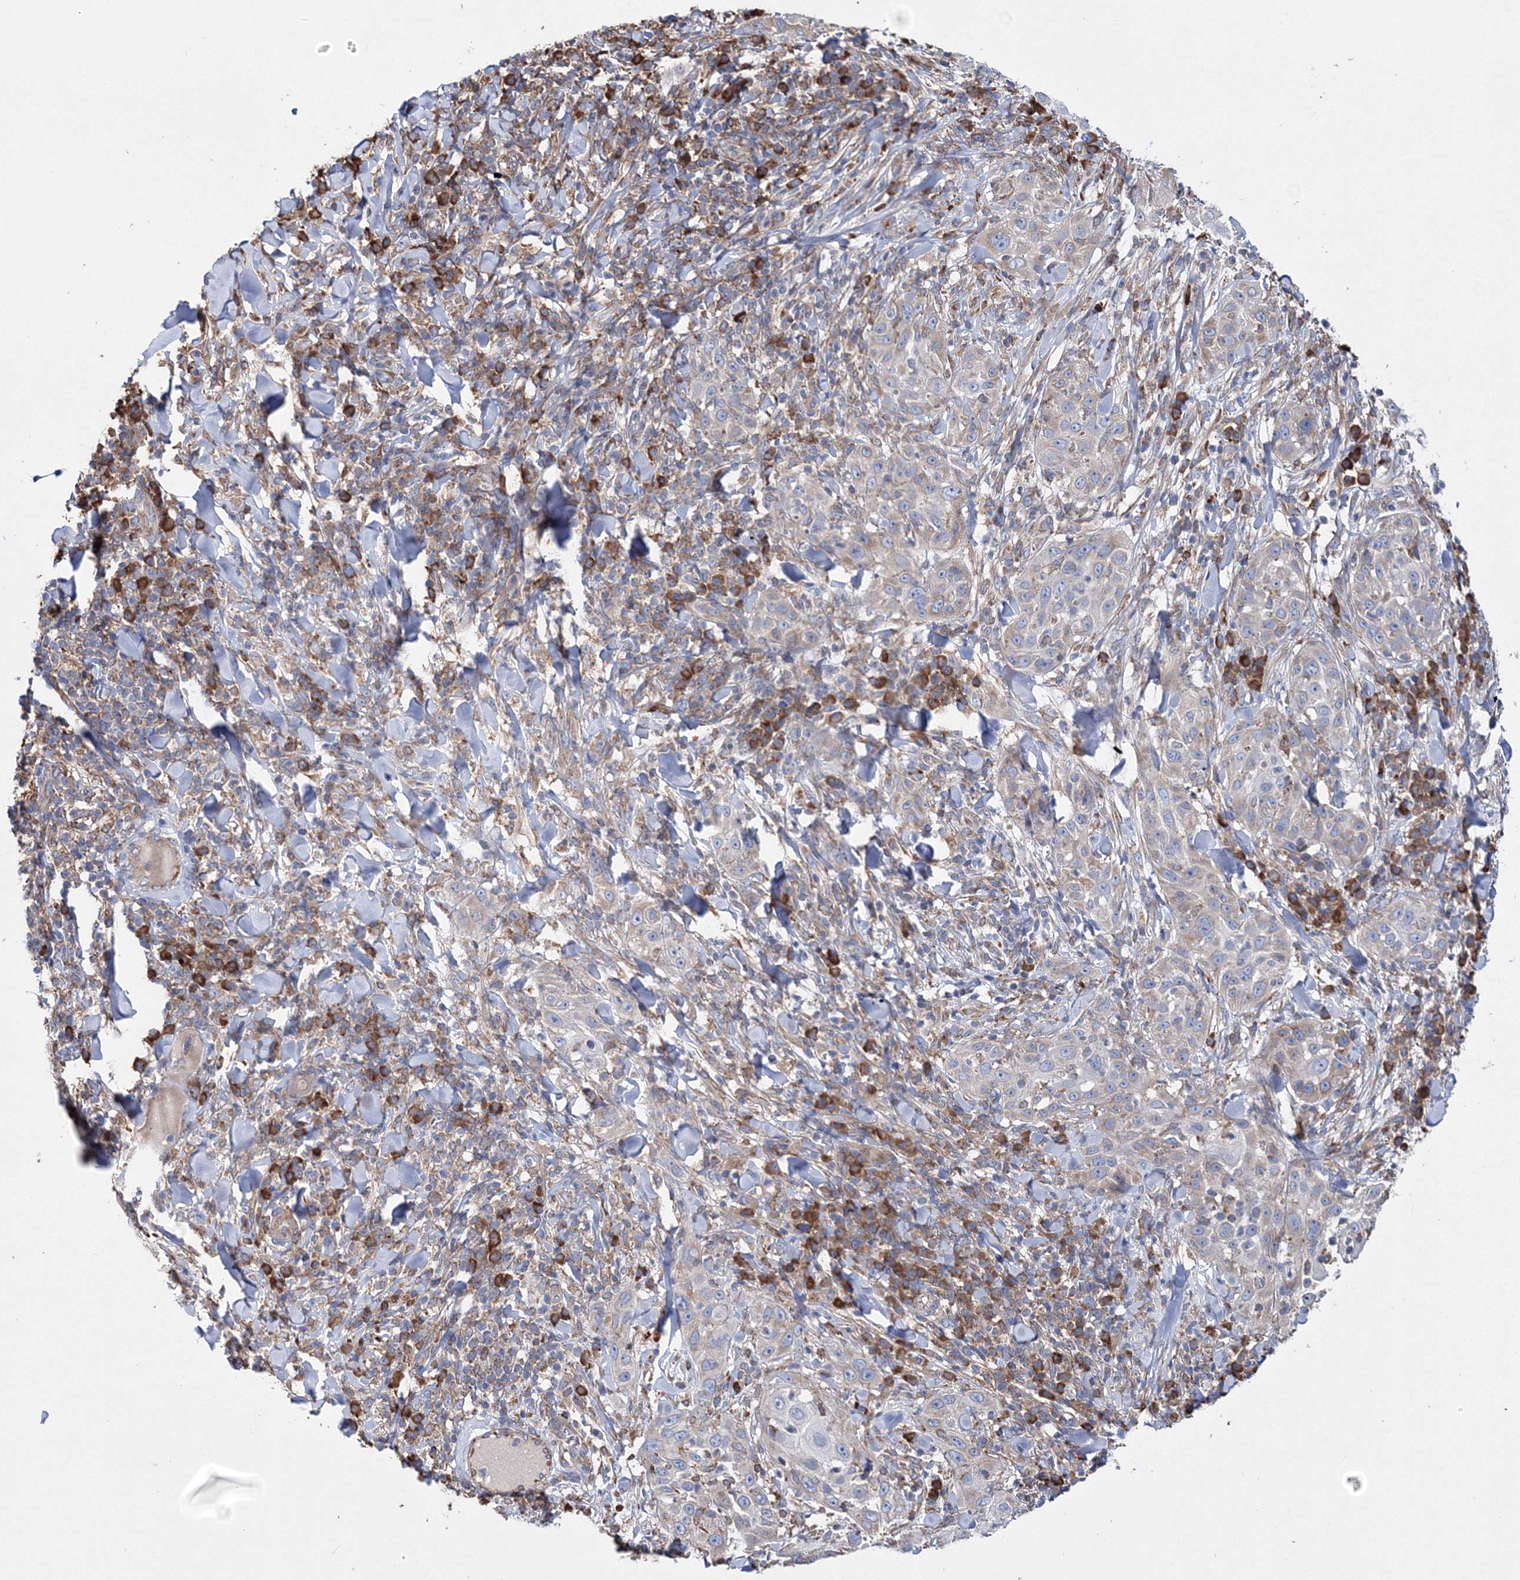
{"staining": {"intensity": "weak", "quantity": "25%-75%", "location": "cytoplasmic/membranous"}, "tissue": "skin cancer", "cell_type": "Tumor cells", "image_type": "cancer", "snomed": [{"axis": "morphology", "description": "Squamous cell carcinoma, NOS"}, {"axis": "topography", "description": "Skin"}], "caption": "Protein expression analysis of skin squamous cell carcinoma shows weak cytoplasmic/membranous expression in approximately 25%-75% of tumor cells.", "gene": "VPS8", "patient": {"sex": "female", "age": 44}}